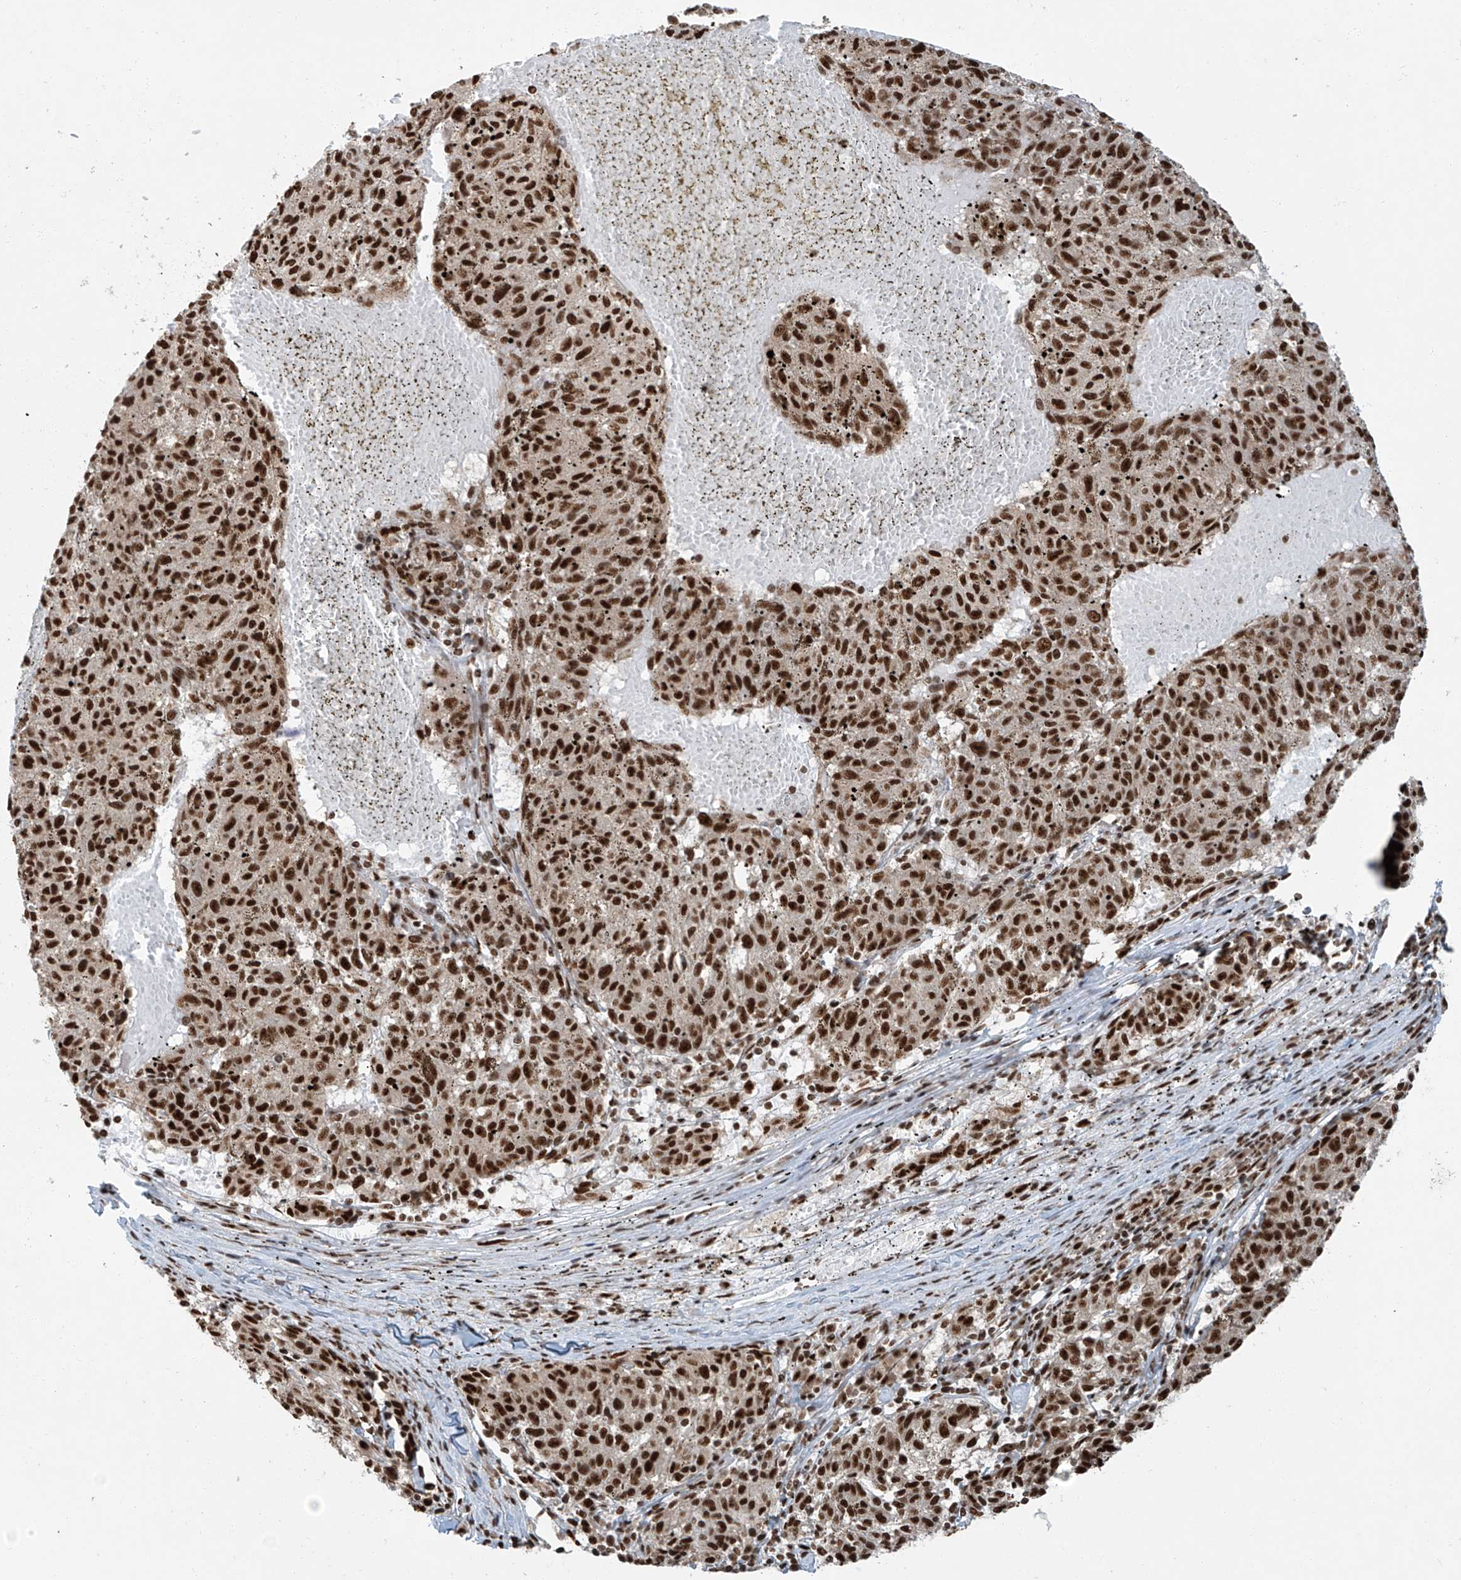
{"staining": {"intensity": "strong", "quantity": ">75%", "location": "nuclear"}, "tissue": "melanoma", "cell_type": "Tumor cells", "image_type": "cancer", "snomed": [{"axis": "morphology", "description": "Malignant melanoma, NOS"}, {"axis": "topography", "description": "Skin"}], "caption": "An image of human malignant melanoma stained for a protein displays strong nuclear brown staining in tumor cells.", "gene": "FAM193B", "patient": {"sex": "female", "age": 72}}